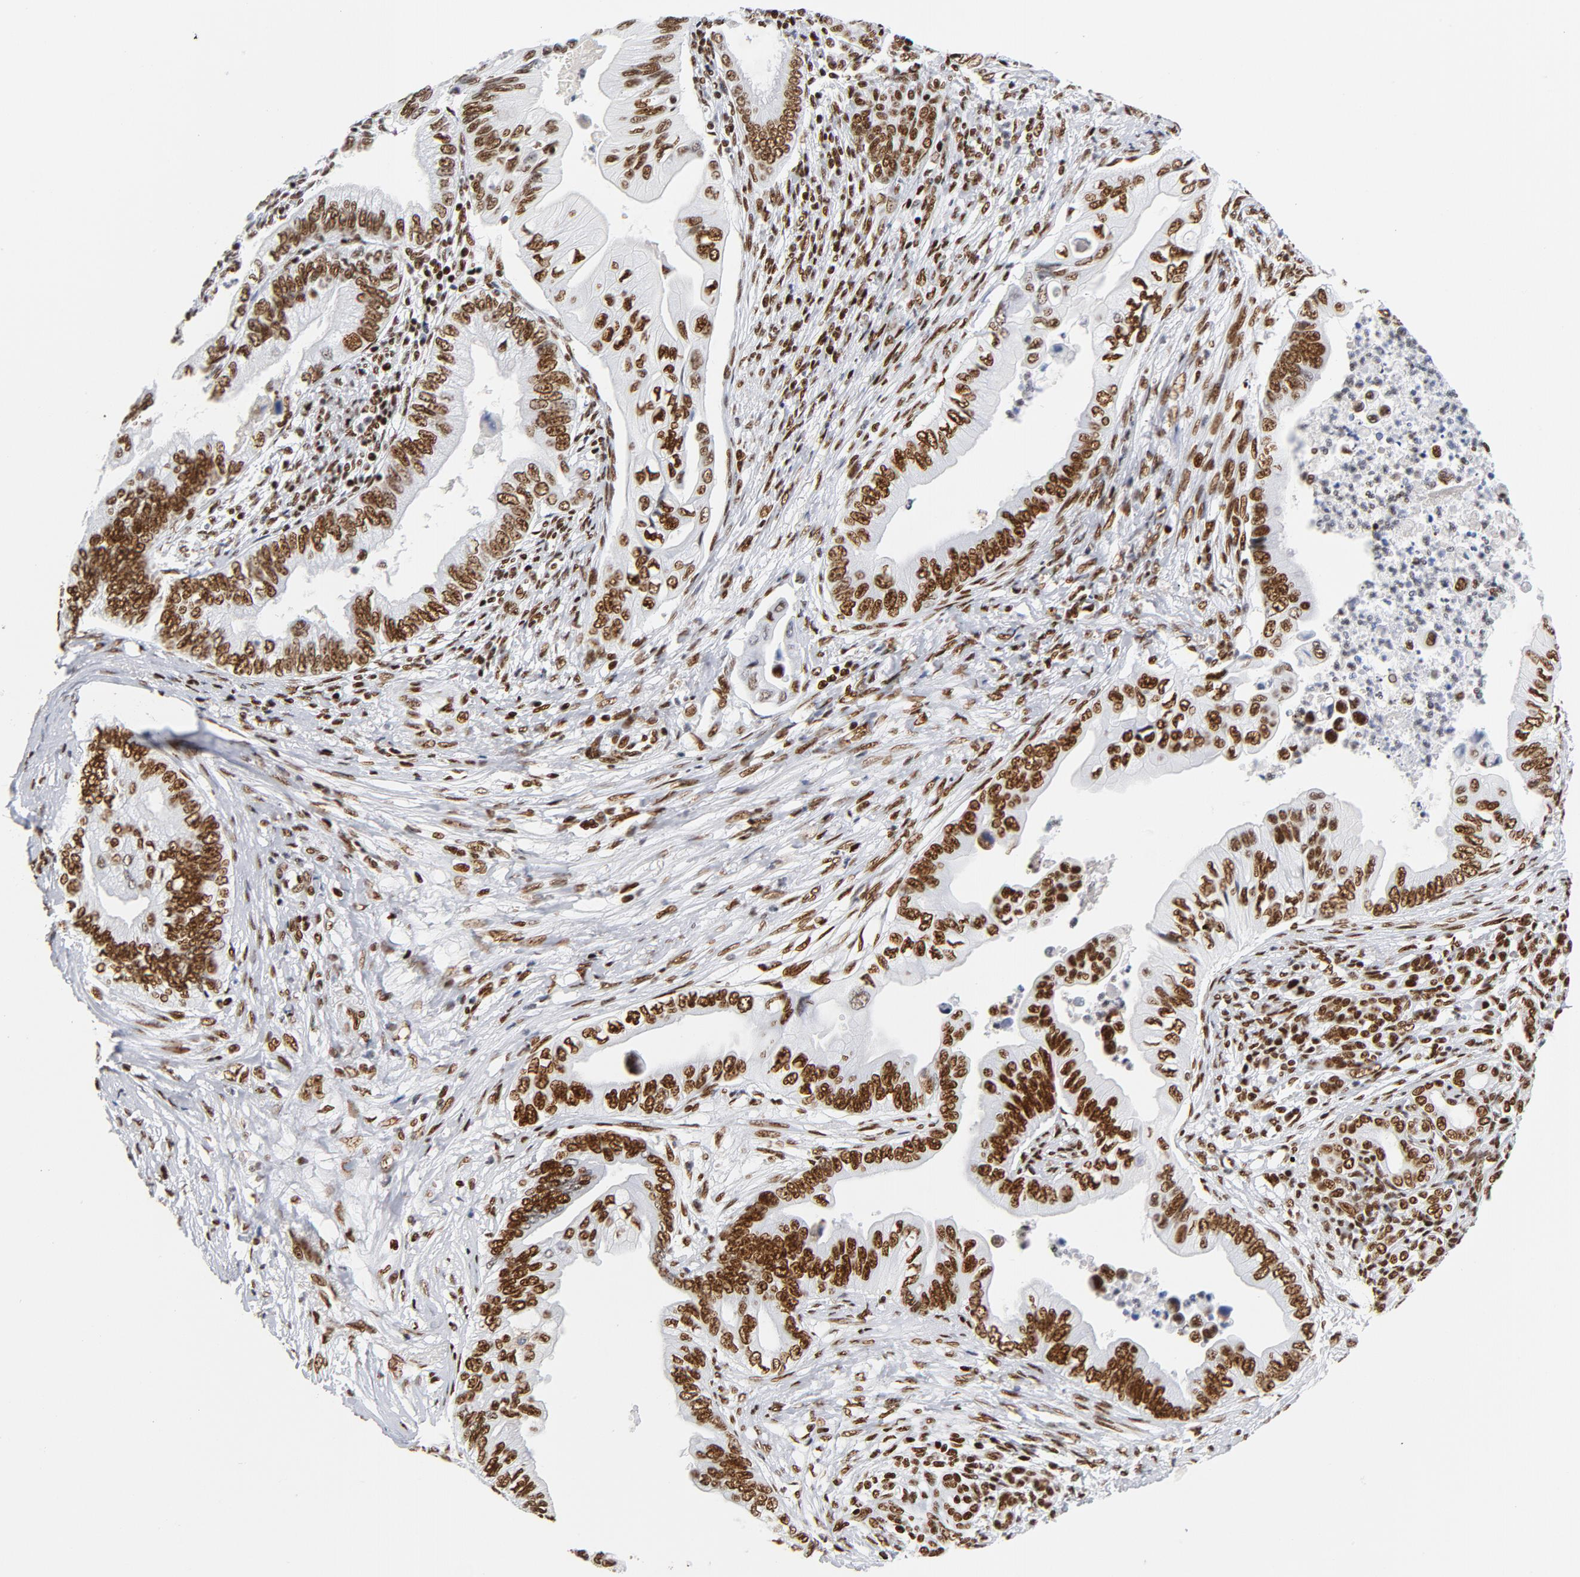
{"staining": {"intensity": "strong", "quantity": ">75%", "location": "nuclear"}, "tissue": "pancreatic cancer", "cell_type": "Tumor cells", "image_type": "cancer", "snomed": [{"axis": "morphology", "description": "Adenocarcinoma, NOS"}, {"axis": "topography", "description": "Pancreas"}], "caption": "A photomicrograph of human pancreatic cancer stained for a protein demonstrates strong nuclear brown staining in tumor cells.", "gene": "XRCC5", "patient": {"sex": "female", "age": 66}}